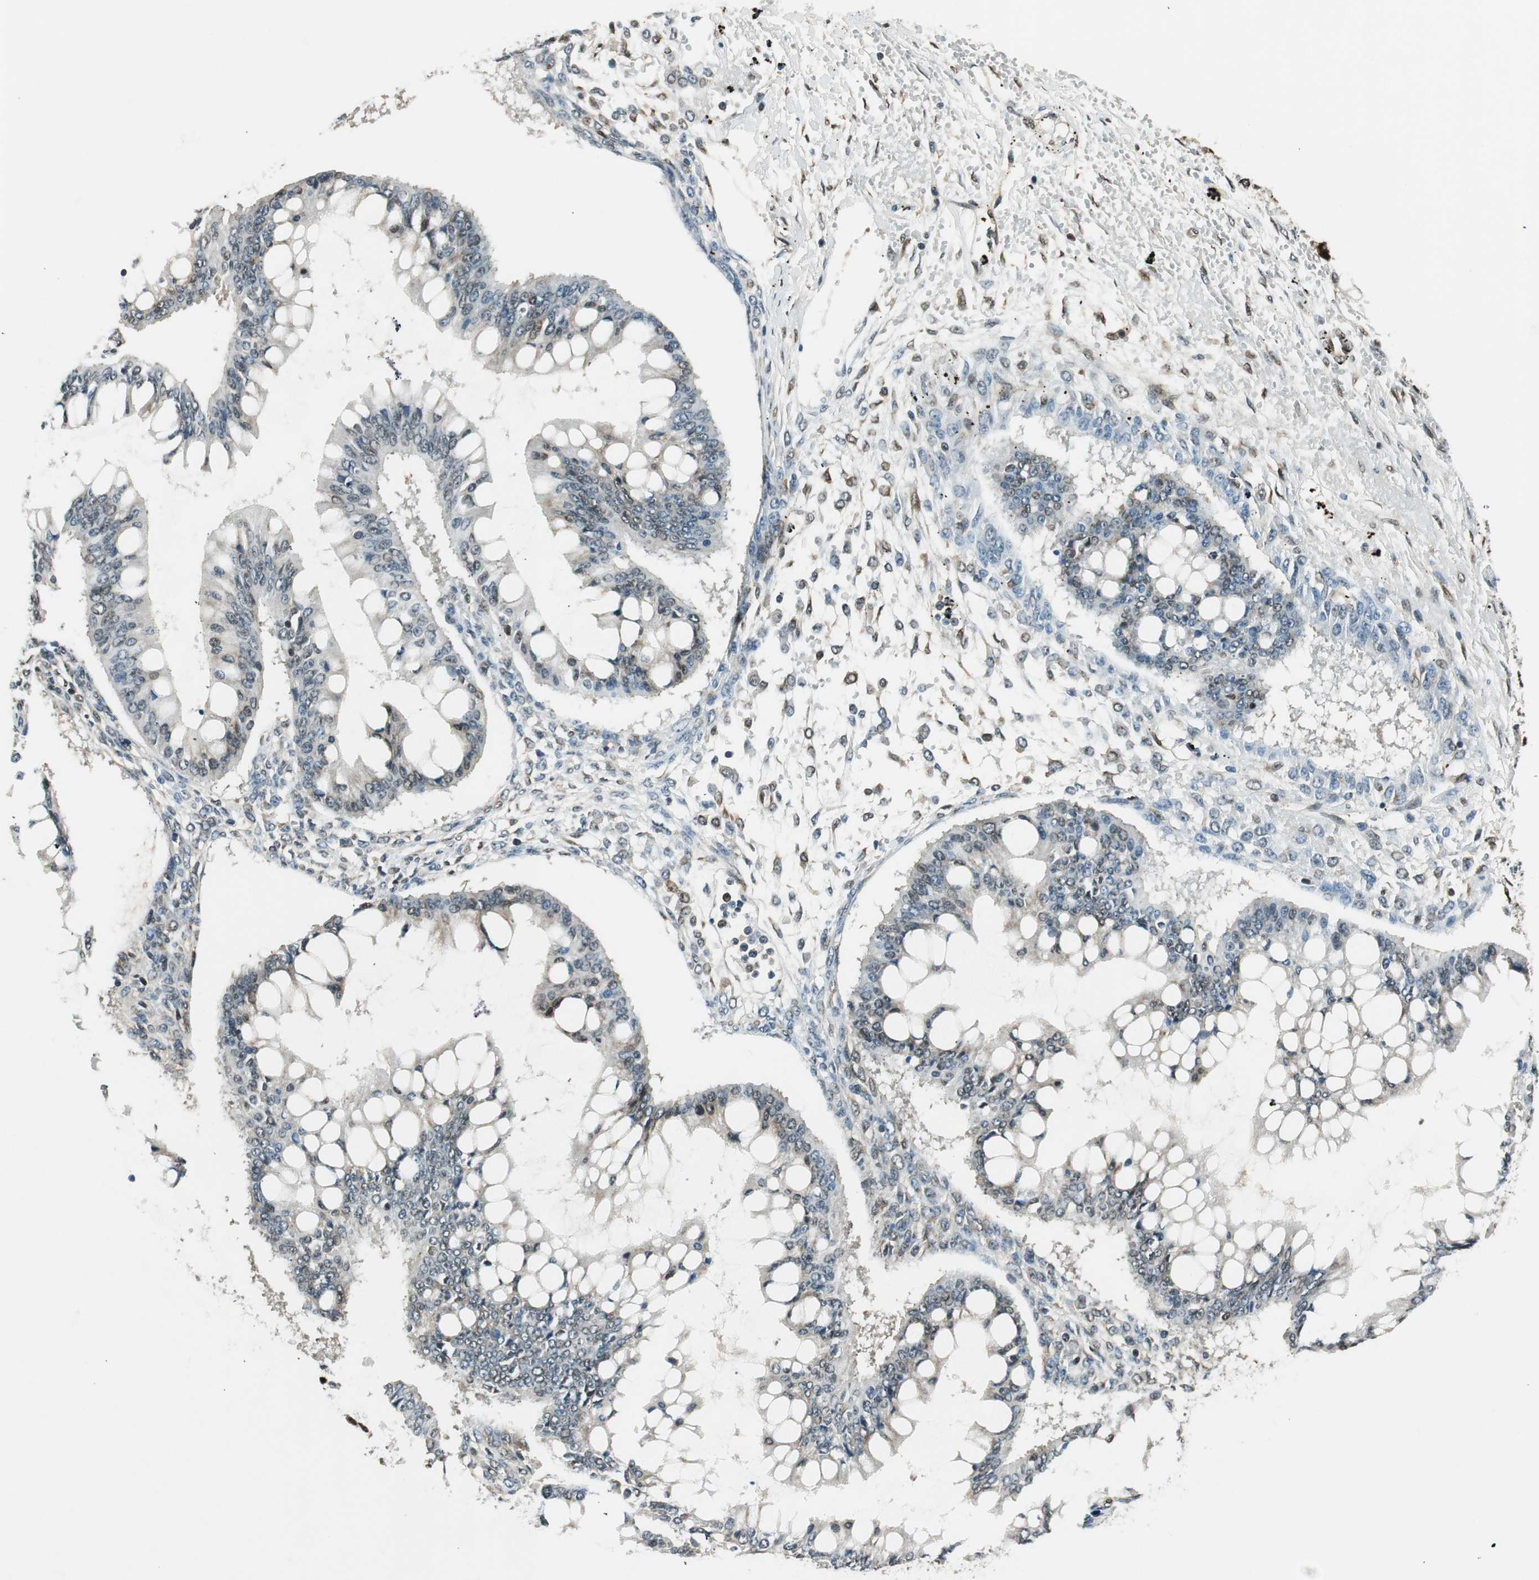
{"staining": {"intensity": "weak", "quantity": "<25%", "location": "nuclear"}, "tissue": "ovarian cancer", "cell_type": "Tumor cells", "image_type": "cancer", "snomed": [{"axis": "morphology", "description": "Cystadenocarcinoma, mucinous, NOS"}, {"axis": "topography", "description": "Ovary"}], "caption": "Tumor cells are negative for brown protein staining in ovarian cancer. (DAB (3,3'-diaminobenzidine) immunohistochemistry, high magnification).", "gene": "RING1", "patient": {"sex": "female", "age": 73}}